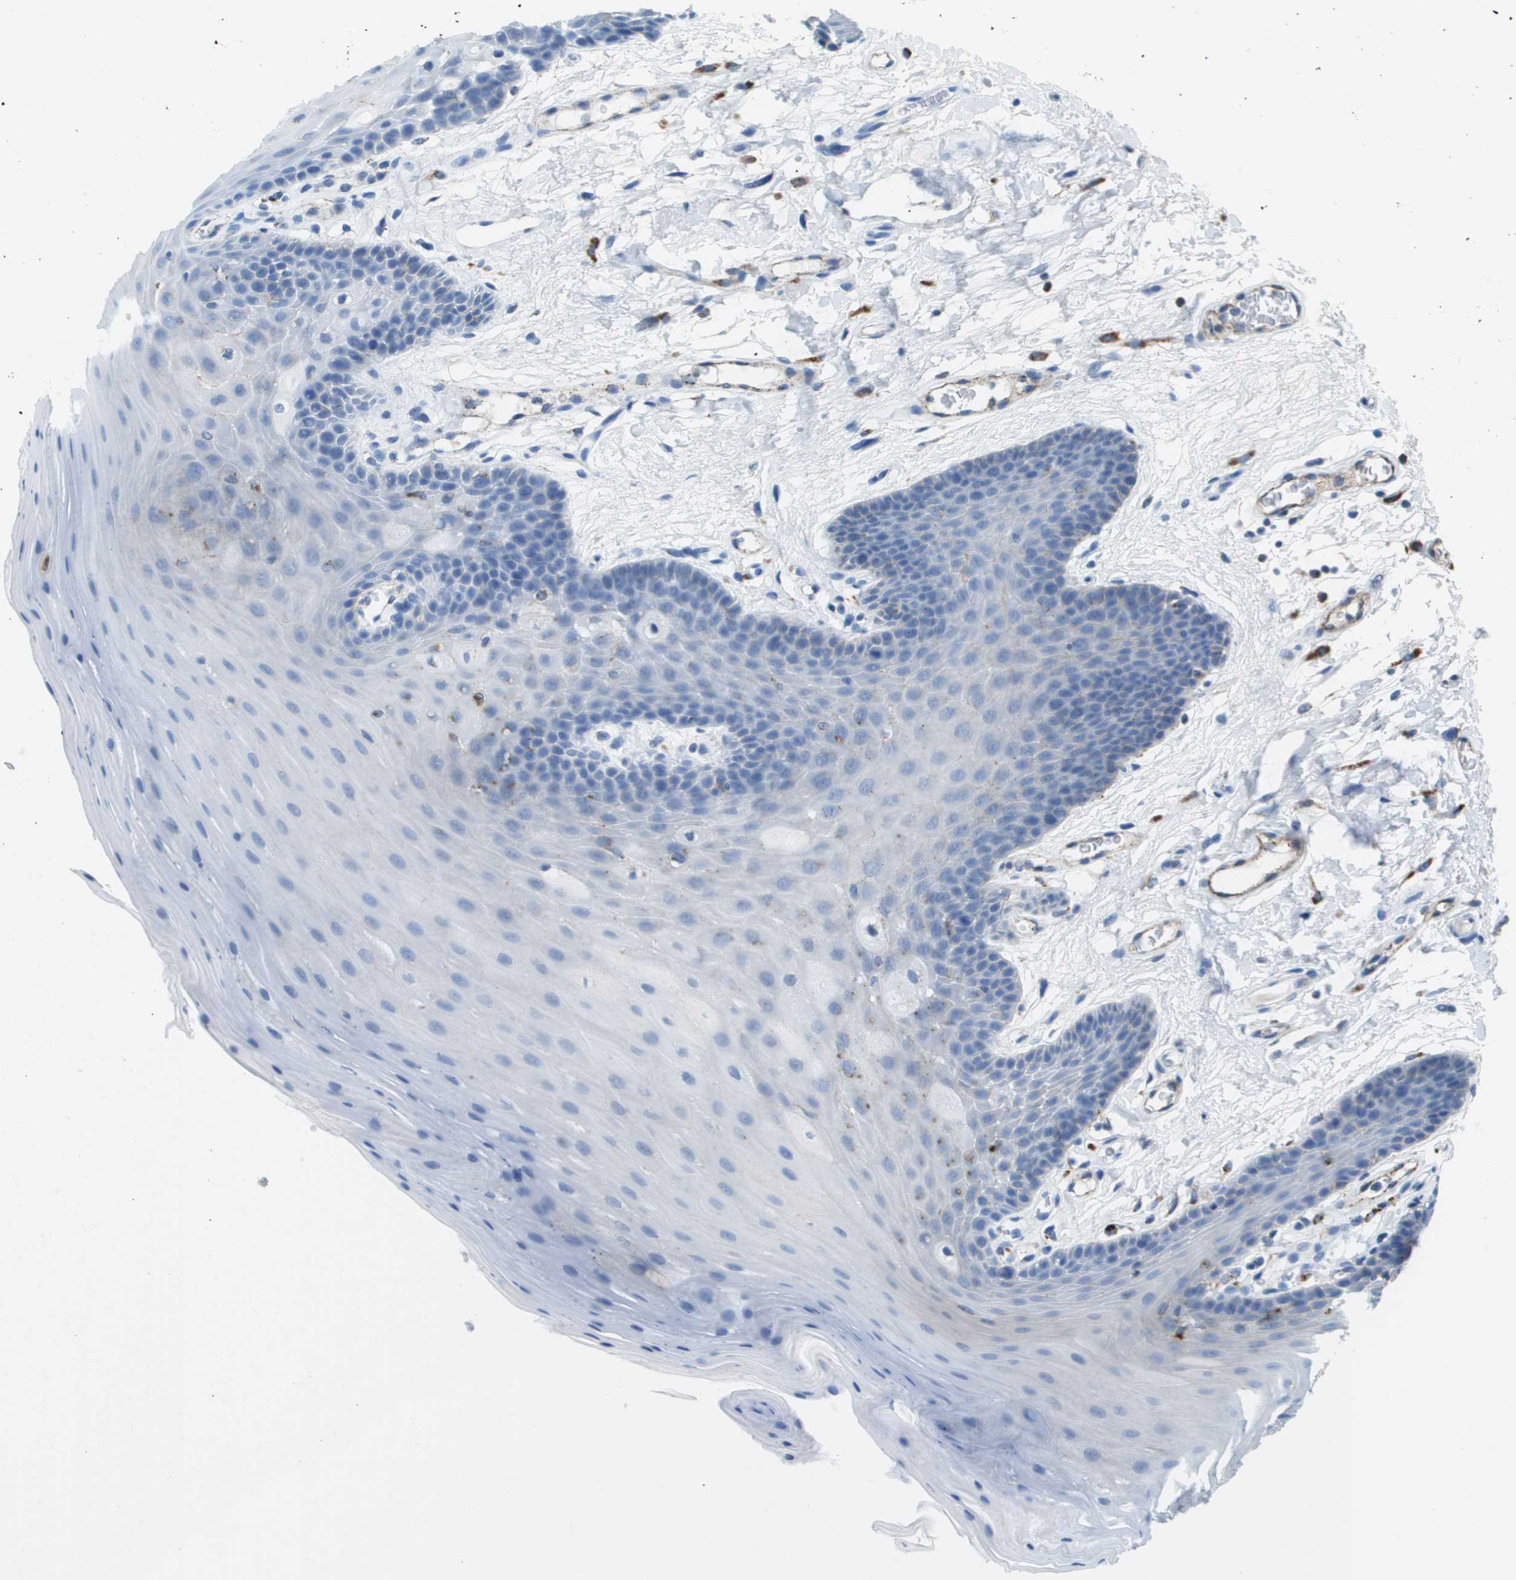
{"staining": {"intensity": "weak", "quantity": "<25%", "location": "cytoplasmic/membranous"}, "tissue": "oral mucosa", "cell_type": "Squamous epithelial cells", "image_type": "normal", "snomed": [{"axis": "morphology", "description": "Normal tissue, NOS"}, {"axis": "morphology", "description": "Squamous cell carcinoma, NOS"}, {"axis": "topography", "description": "Oral tissue"}, {"axis": "topography", "description": "Head-Neck"}], "caption": "This is a micrograph of IHC staining of normal oral mucosa, which shows no staining in squamous epithelial cells. Brightfield microscopy of immunohistochemistry stained with DAB (3,3'-diaminobenzidine) (brown) and hematoxylin (blue), captured at high magnification.", "gene": "PRCP", "patient": {"sex": "male", "age": 71}}